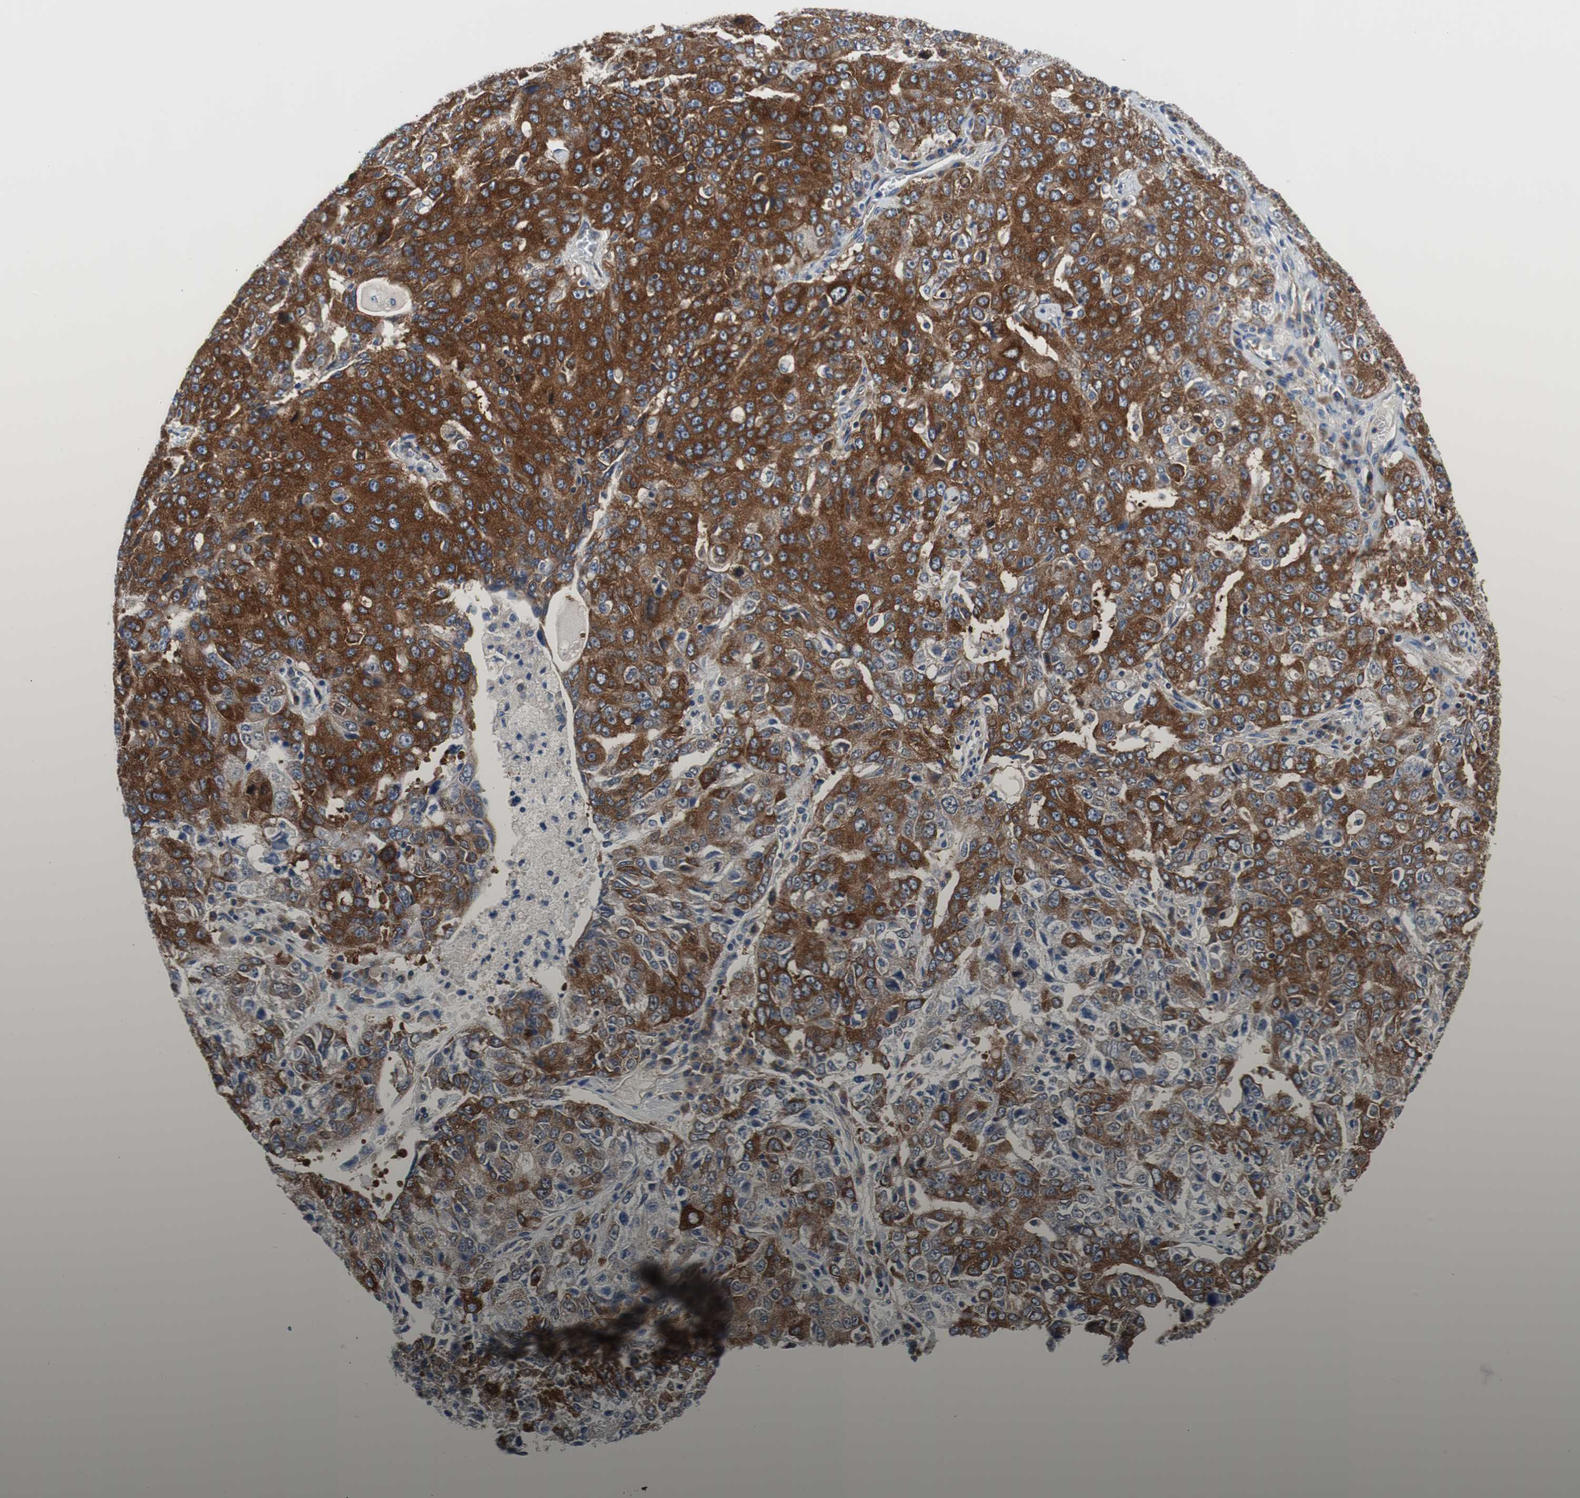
{"staining": {"intensity": "strong", "quantity": ">75%", "location": "cytoplasmic/membranous"}, "tissue": "ovarian cancer", "cell_type": "Tumor cells", "image_type": "cancer", "snomed": [{"axis": "morphology", "description": "Carcinoma, endometroid"}, {"axis": "topography", "description": "Ovary"}], "caption": "Endometroid carcinoma (ovarian) tissue shows strong cytoplasmic/membranous positivity in about >75% of tumor cells, visualized by immunohistochemistry. The staining is performed using DAB (3,3'-diaminobenzidine) brown chromogen to label protein expression. The nuclei are counter-stained blue using hematoxylin.", "gene": "BRAF", "patient": {"sex": "female", "age": 62}}